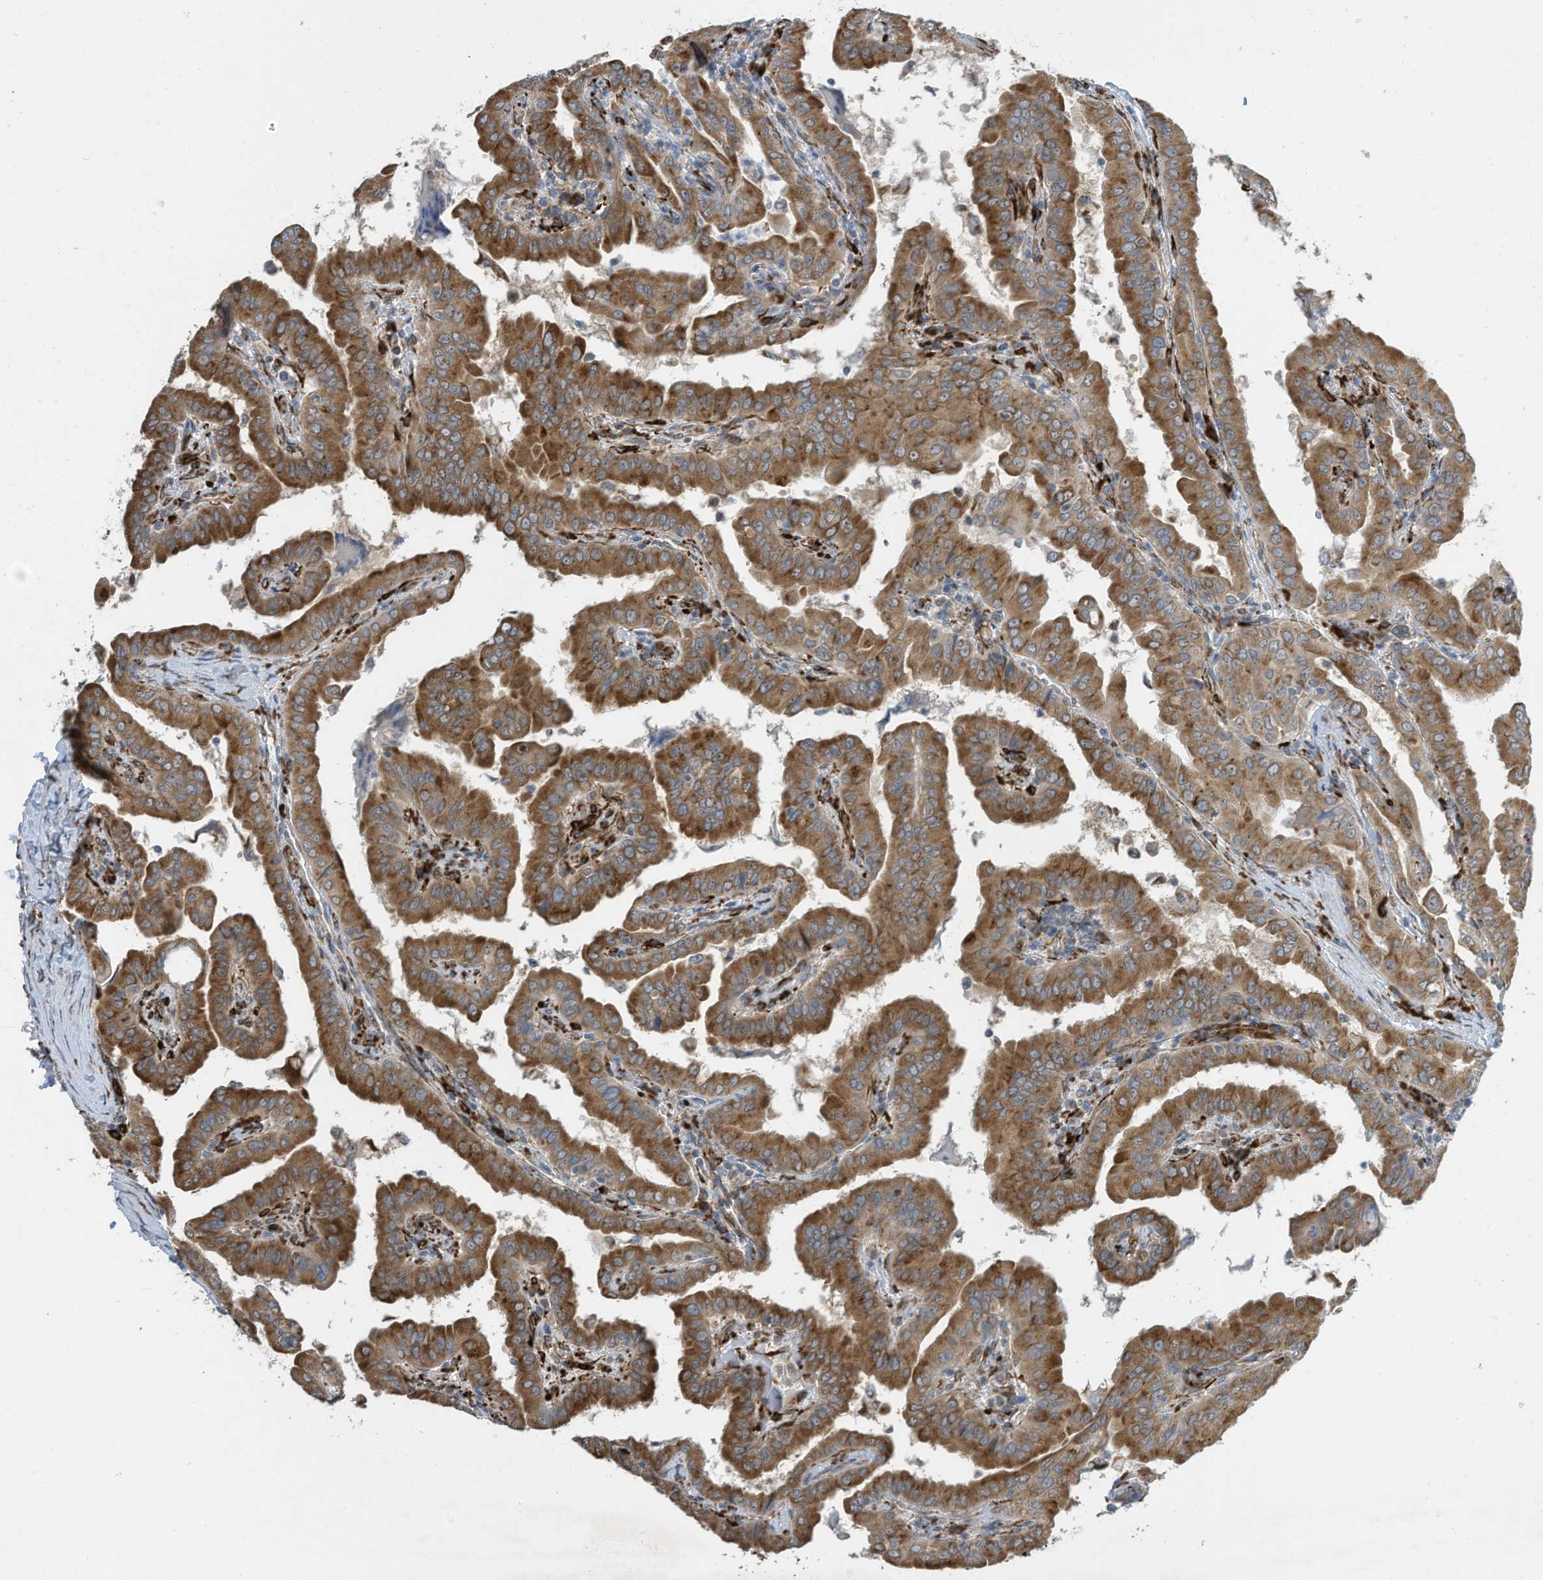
{"staining": {"intensity": "moderate", "quantity": ">75%", "location": "cytoplasmic/membranous"}, "tissue": "thyroid cancer", "cell_type": "Tumor cells", "image_type": "cancer", "snomed": [{"axis": "morphology", "description": "Papillary adenocarcinoma, NOS"}, {"axis": "topography", "description": "Thyroid gland"}], "caption": "Immunohistochemical staining of human thyroid papillary adenocarcinoma exhibits medium levels of moderate cytoplasmic/membranous protein positivity in approximately >75% of tumor cells.", "gene": "ZBTB45", "patient": {"sex": "male", "age": 33}}